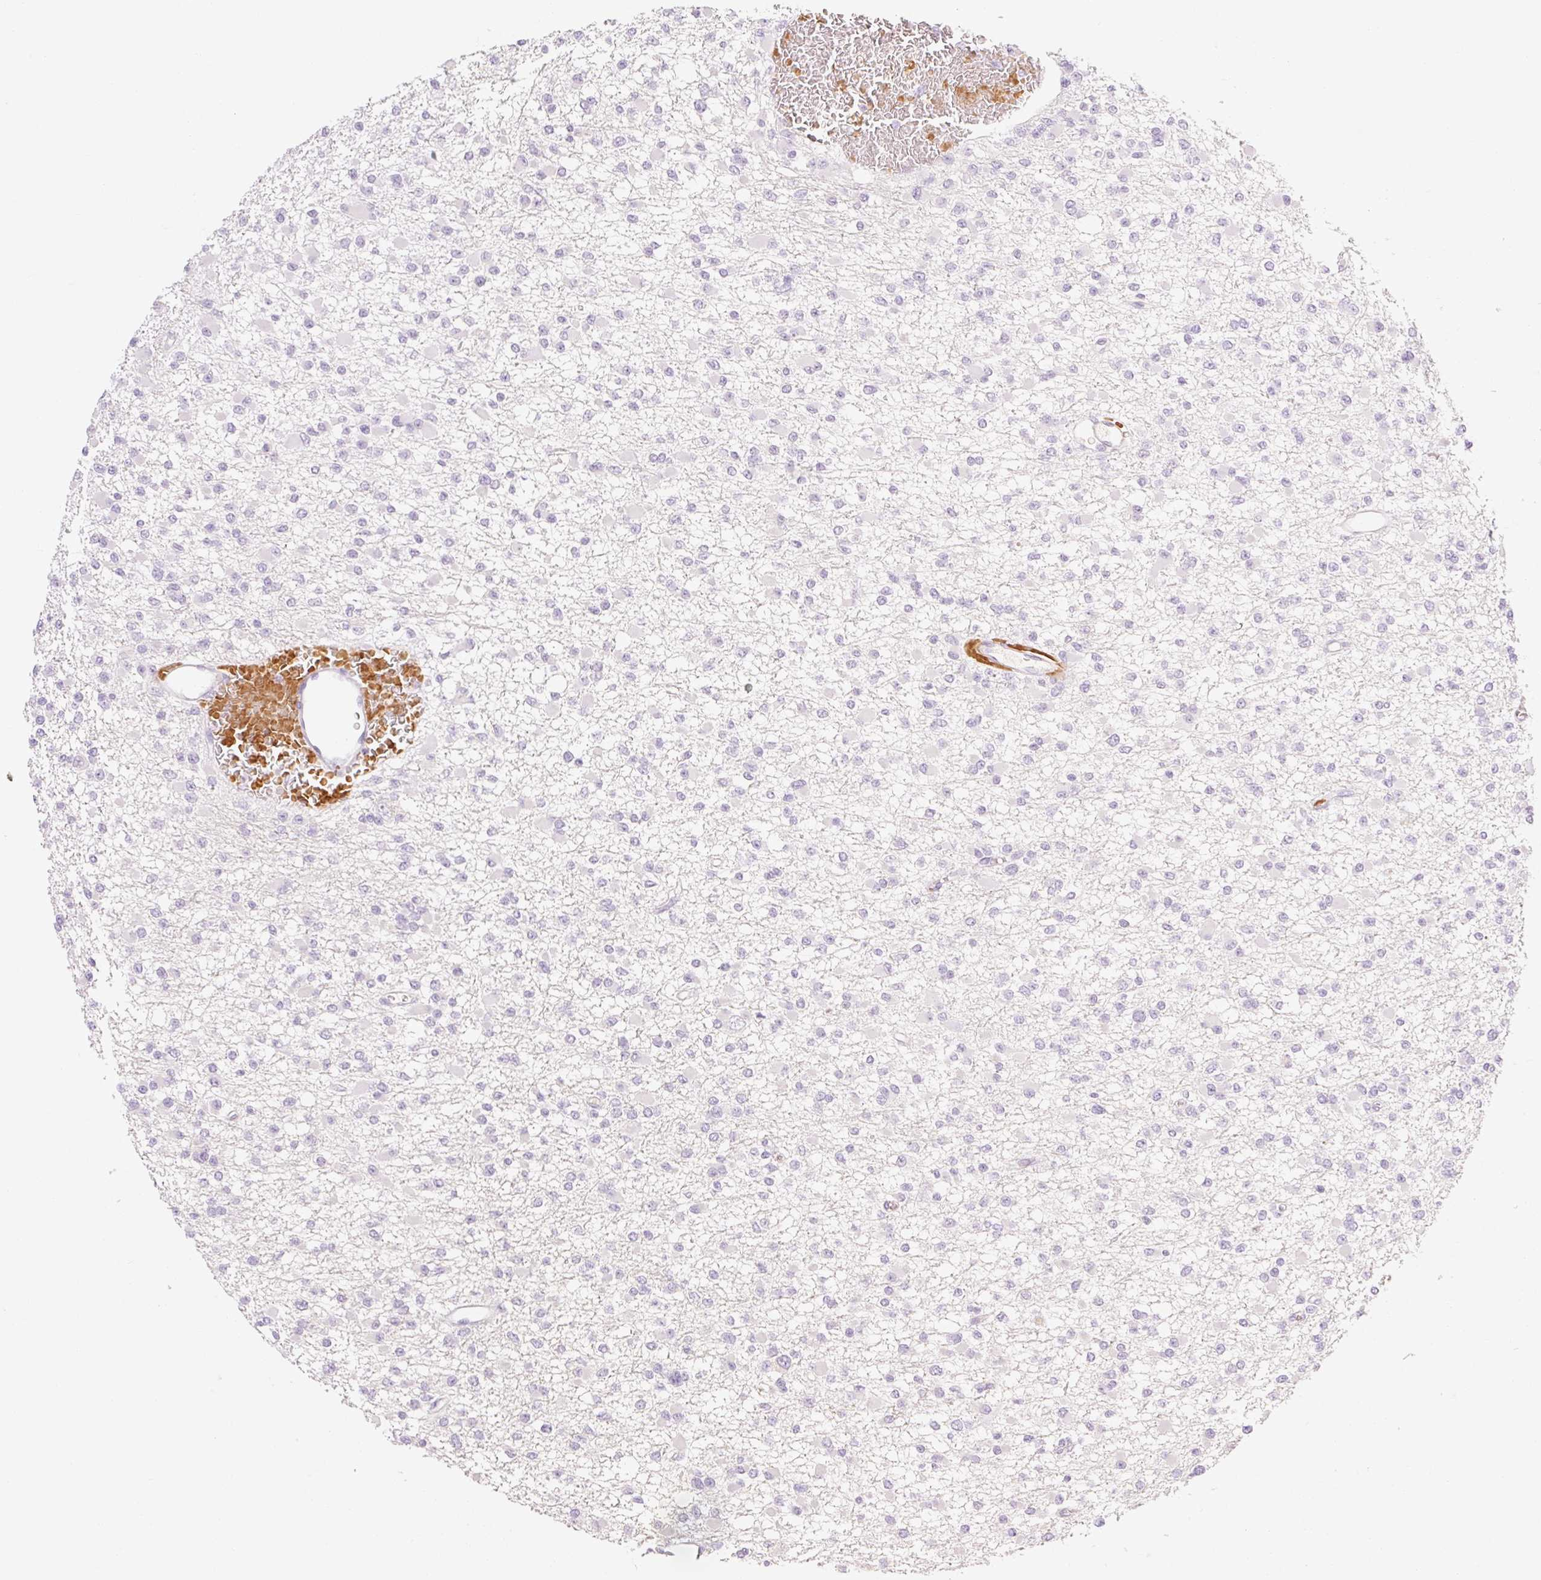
{"staining": {"intensity": "negative", "quantity": "none", "location": "none"}, "tissue": "glioma", "cell_type": "Tumor cells", "image_type": "cancer", "snomed": [{"axis": "morphology", "description": "Glioma, malignant, Low grade"}, {"axis": "topography", "description": "Brain"}], "caption": "The immunohistochemistry (IHC) photomicrograph has no significant staining in tumor cells of low-grade glioma (malignant) tissue. Brightfield microscopy of IHC stained with DAB (3,3'-diaminobenzidine) (brown) and hematoxylin (blue), captured at high magnification.", "gene": "TAF1L", "patient": {"sex": "female", "age": 22}}